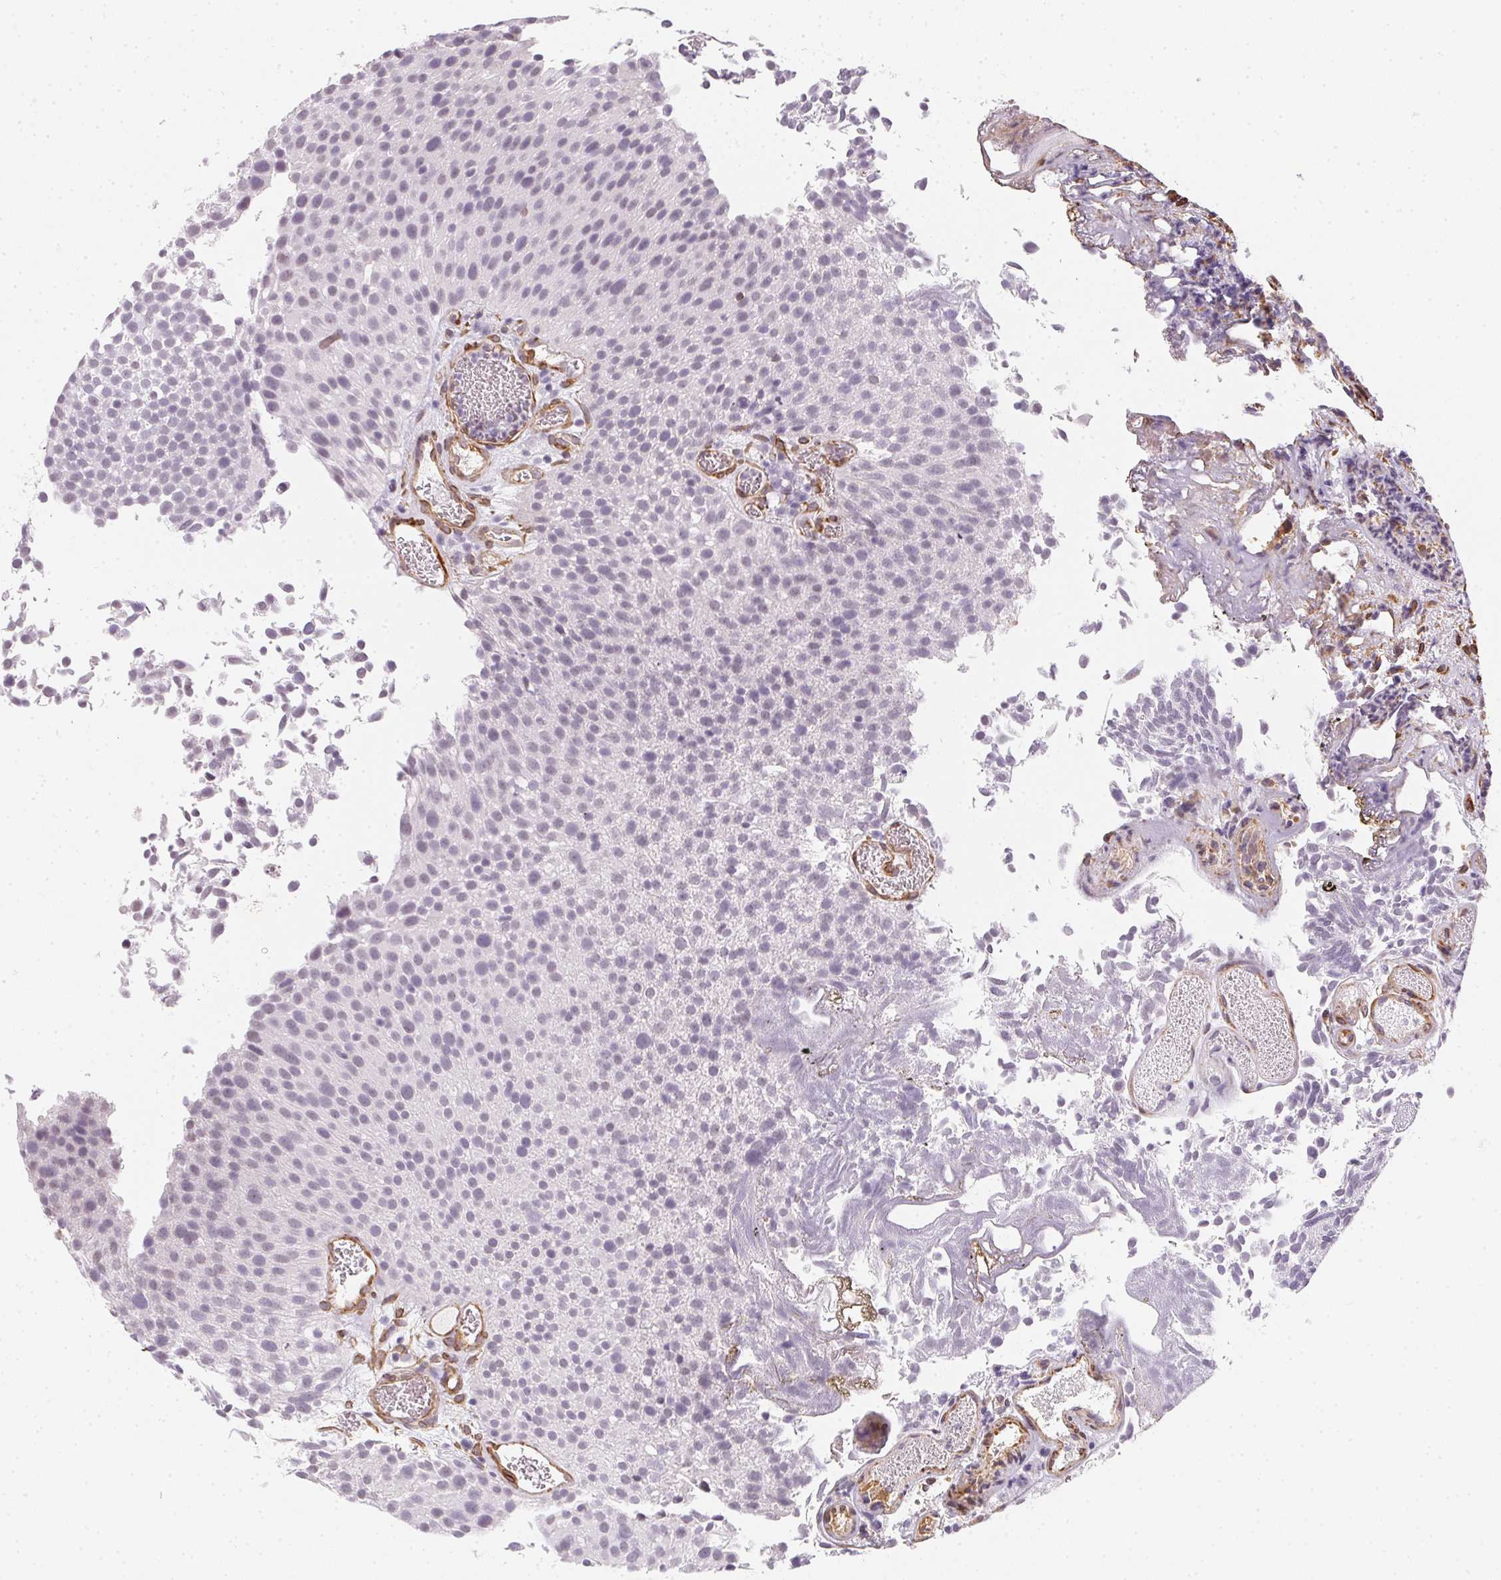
{"staining": {"intensity": "negative", "quantity": "none", "location": "none"}, "tissue": "urothelial cancer", "cell_type": "Tumor cells", "image_type": "cancer", "snomed": [{"axis": "morphology", "description": "Urothelial carcinoma, Low grade"}, {"axis": "topography", "description": "Urinary bladder"}], "caption": "The image exhibits no staining of tumor cells in urothelial carcinoma (low-grade).", "gene": "RSBN1", "patient": {"sex": "female", "age": 79}}